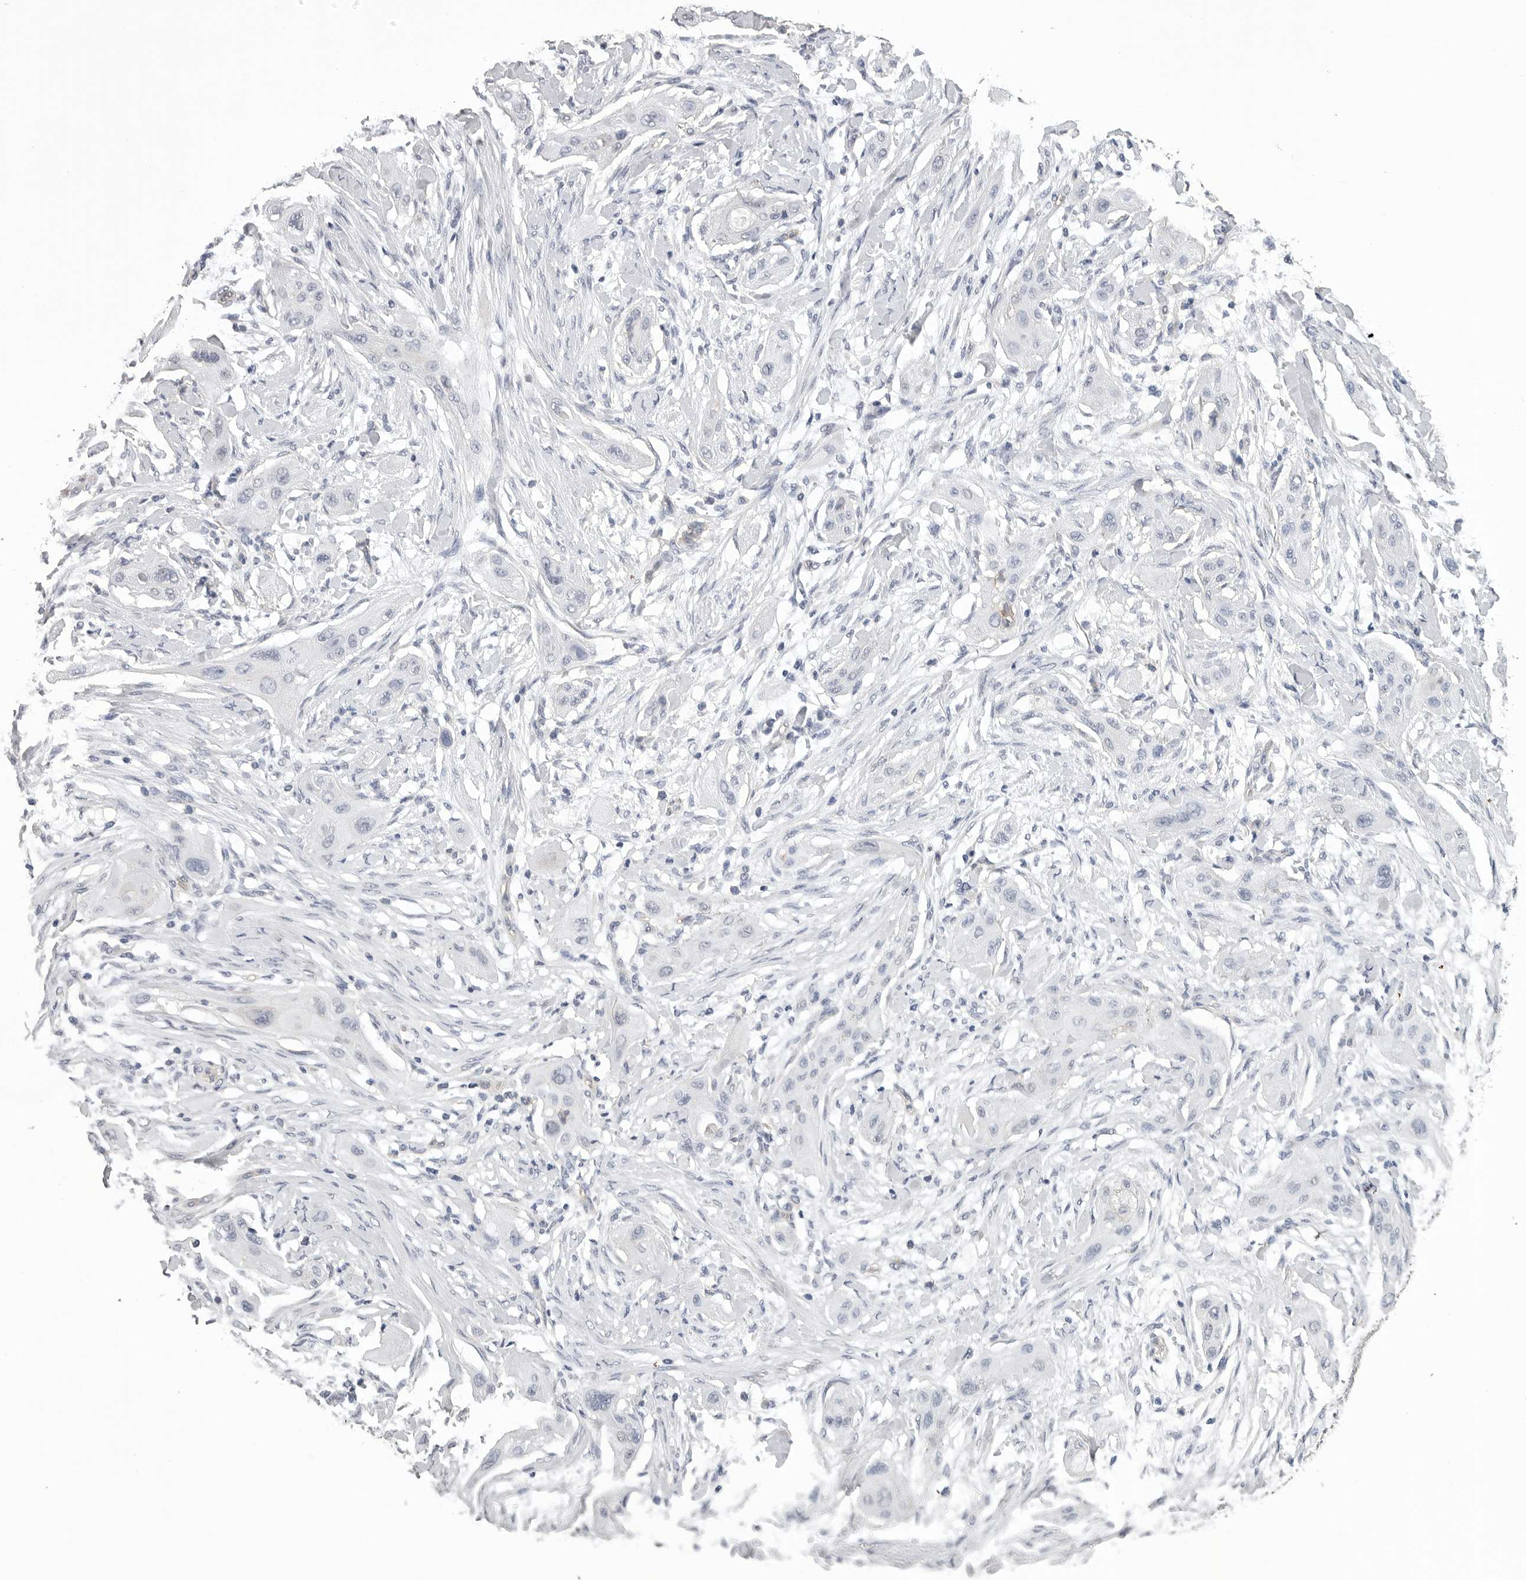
{"staining": {"intensity": "negative", "quantity": "none", "location": "none"}, "tissue": "lung cancer", "cell_type": "Tumor cells", "image_type": "cancer", "snomed": [{"axis": "morphology", "description": "Squamous cell carcinoma, NOS"}, {"axis": "topography", "description": "Lung"}], "caption": "Tumor cells are negative for brown protein staining in lung squamous cell carcinoma.", "gene": "NECTIN2", "patient": {"sex": "female", "age": 47}}